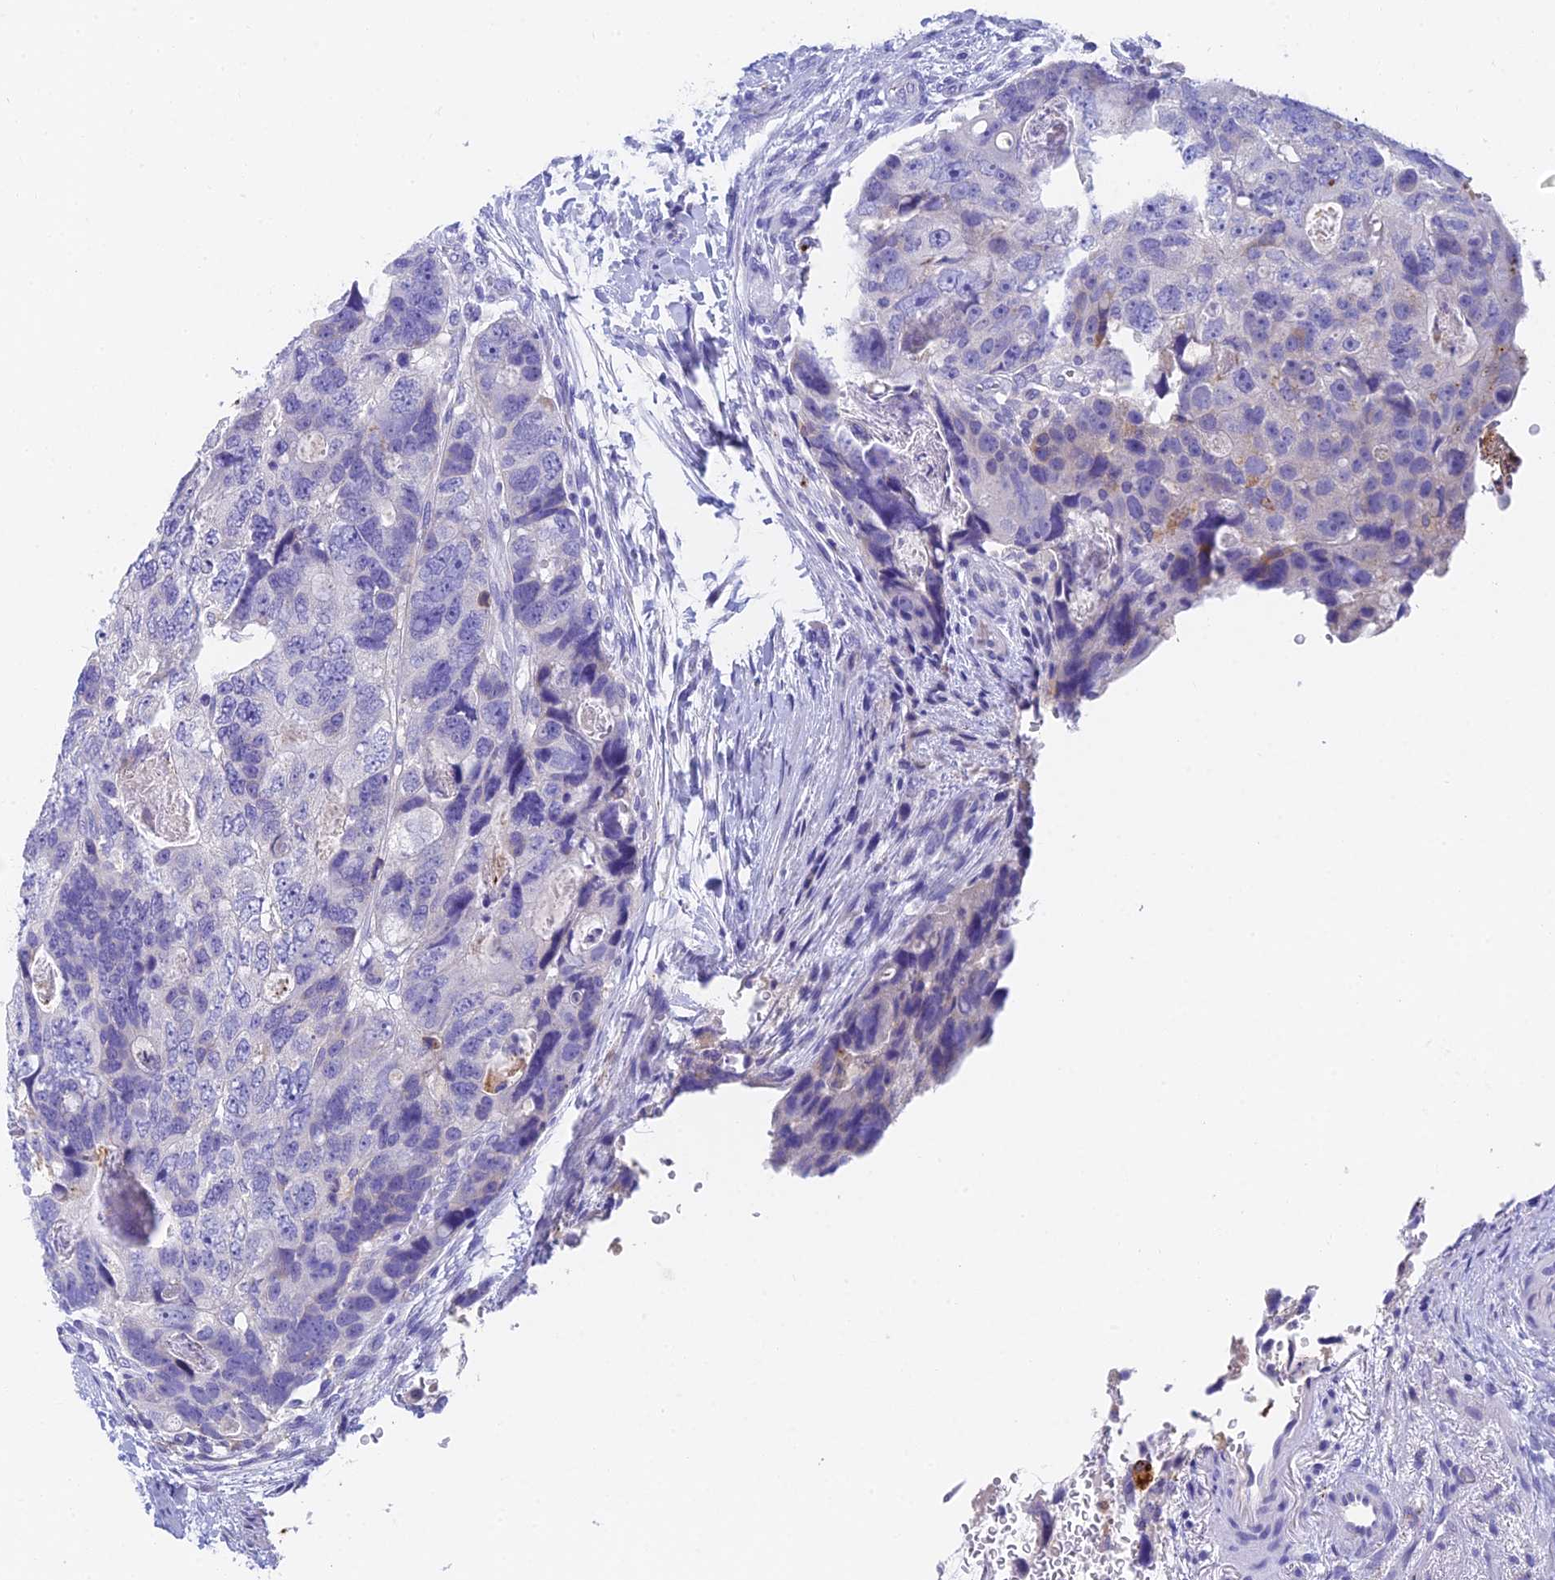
{"staining": {"intensity": "negative", "quantity": "none", "location": "none"}, "tissue": "colorectal cancer", "cell_type": "Tumor cells", "image_type": "cancer", "snomed": [{"axis": "morphology", "description": "Adenocarcinoma, NOS"}, {"axis": "topography", "description": "Rectum"}], "caption": "Human colorectal adenocarcinoma stained for a protein using immunohistochemistry (IHC) shows no staining in tumor cells.", "gene": "ADAMTS13", "patient": {"sex": "male", "age": 59}}